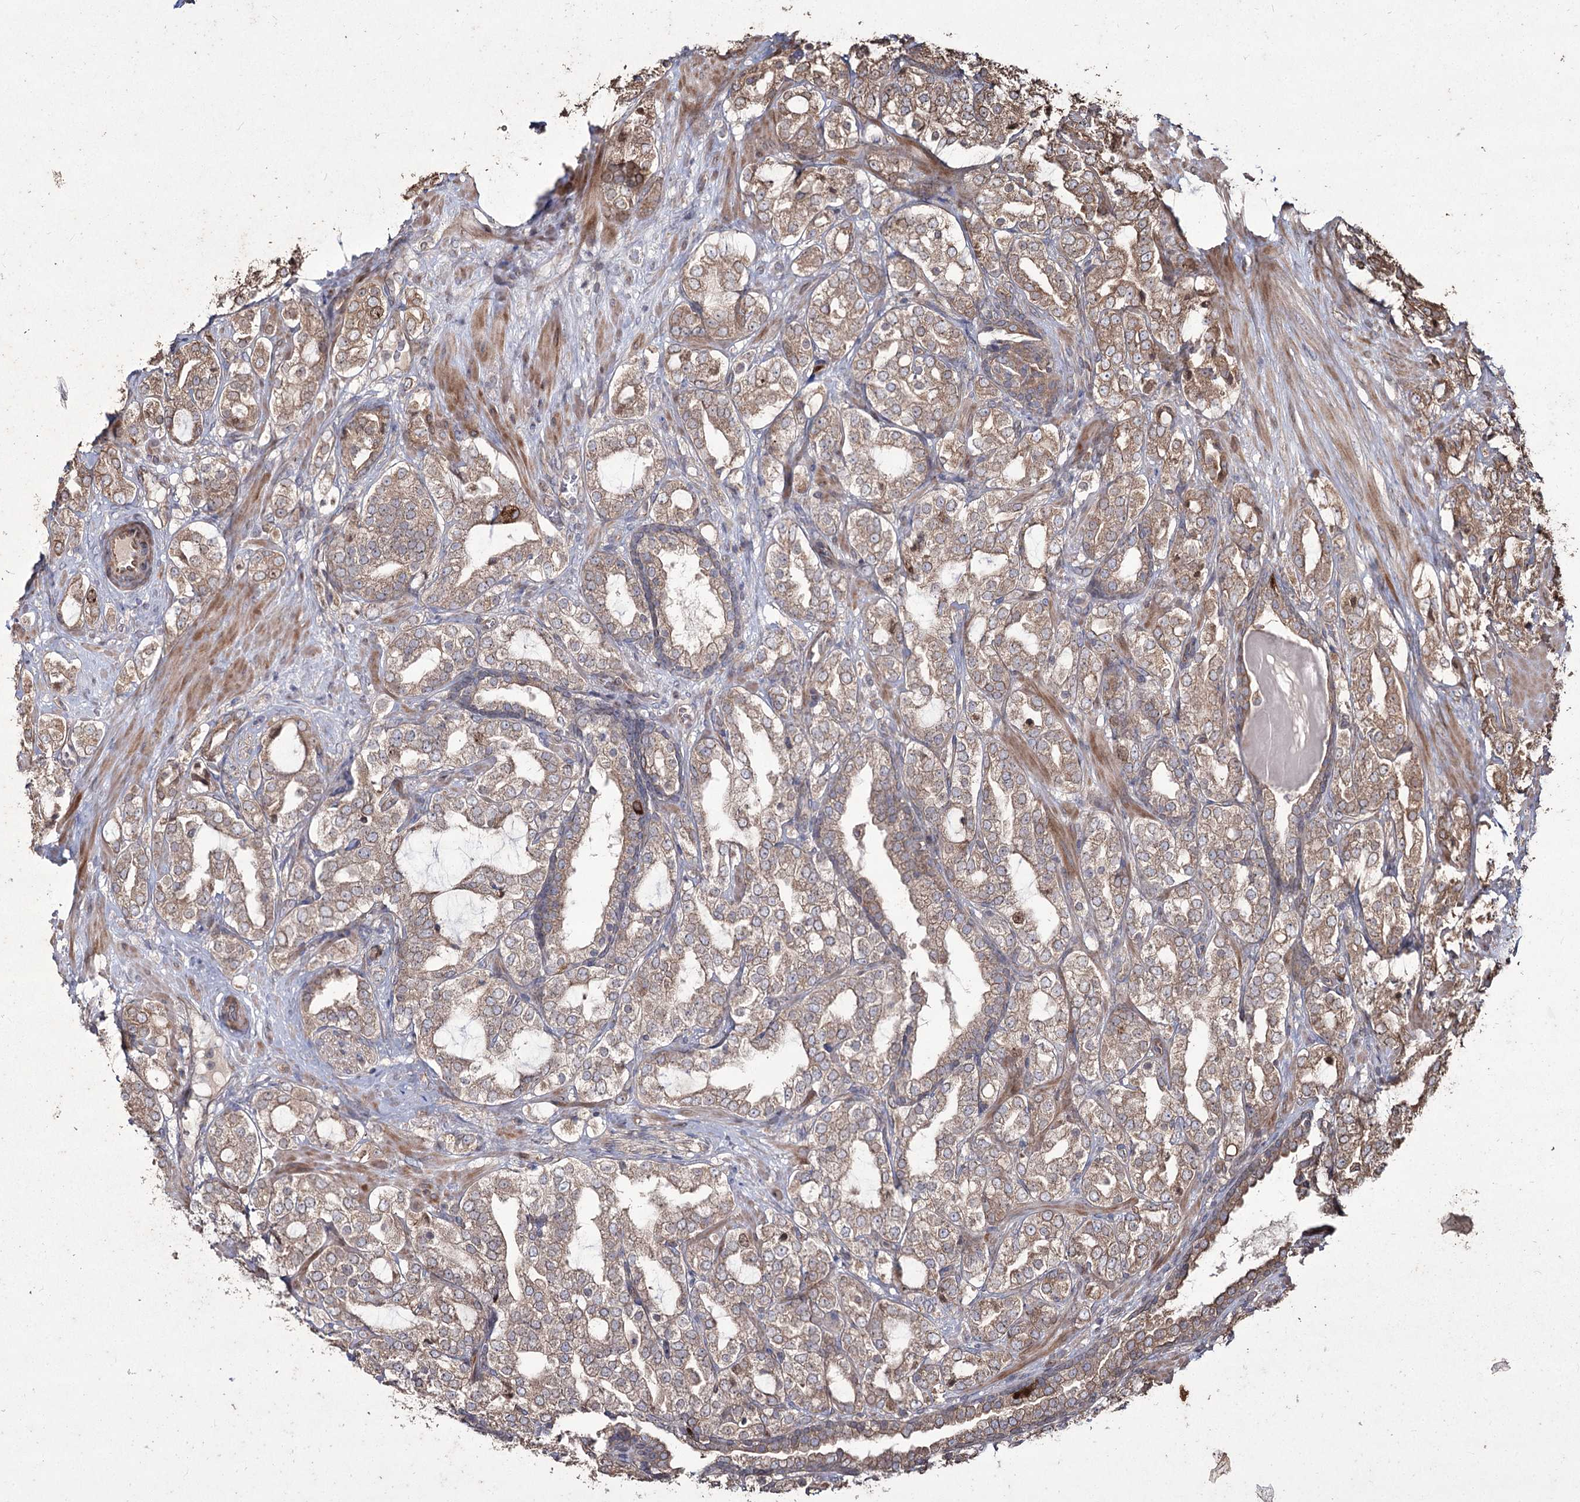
{"staining": {"intensity": "weak", "quantity": "25%-75%", "location": "cytoplasmic/membranous"}, "tissue": "prostate cancer", "cell_type": "Tumor cells", "image_type": "cancer", "snomed": [{"axis": "morphology", "description": "Adenocarcinoma, High grade"}, {"axis": "topography", "description": "Prostate"}], "caption": "Protein analysis of prostate cancer (high-grade adenocarcinoma) tissue demonstrates weak cytoplasmic/membranous staining in approximately 25%-75% of tumor cells.", "gene": "PRC1", "patient": {"sex": "male", "age": 64}}